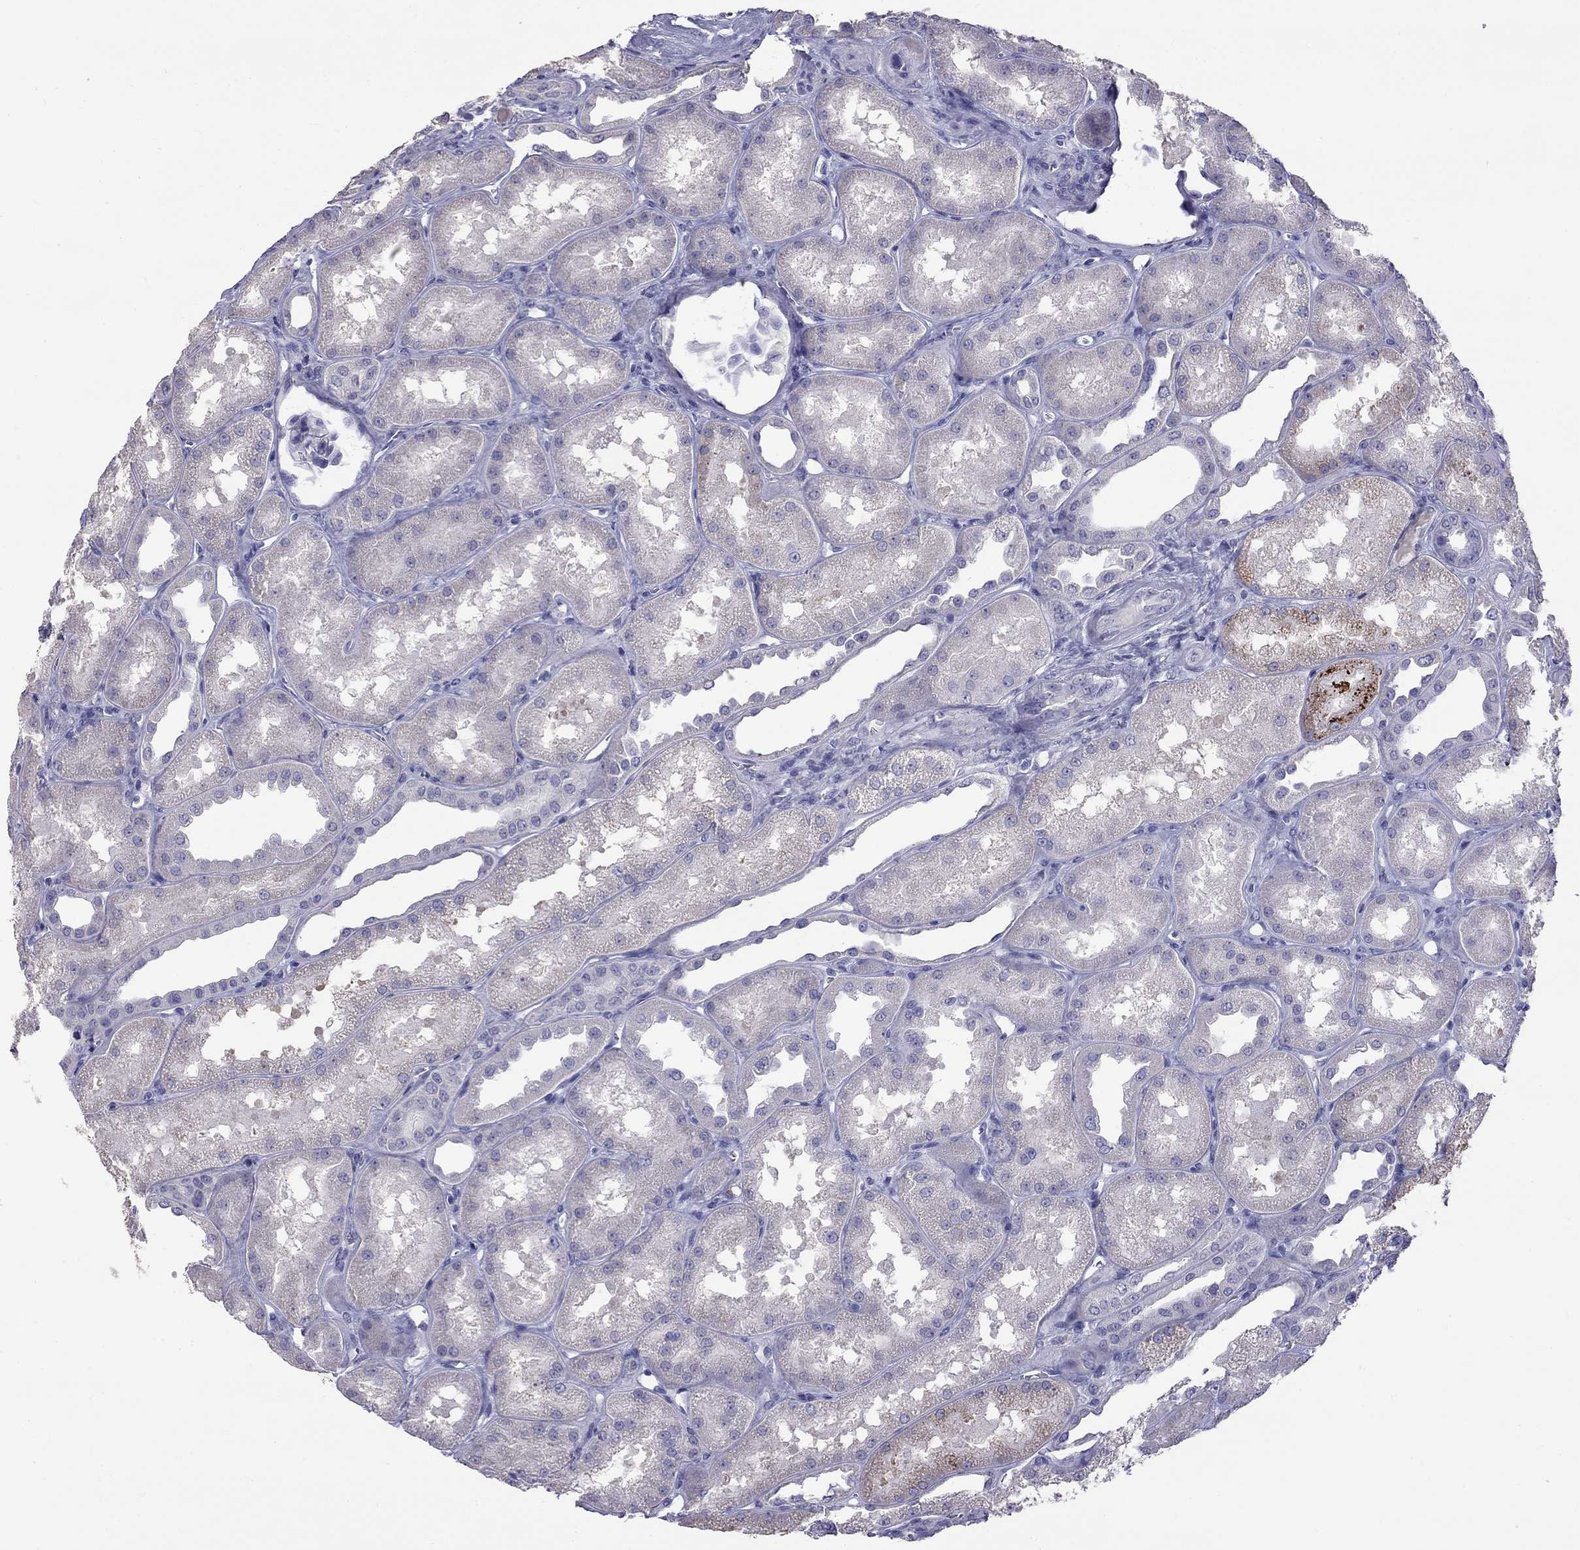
{"staining": {"intensity": "negative", "quantity": "none", "location": "none"}, "tissue": "kidney", "cell_type": "Cells in glomeruli", "image_type": "normal", "snomed": [{"axis": "morphology", "description": "Normal tissue, NOS"}, {"axis": "topography", "description": "Kidney"}], "caption": "Protein analysis of benign kidney exhibits no significant staining in cells in glomeruli.", "gene": "CFAP91", "patient": {"sex": "male", "age": 61}}